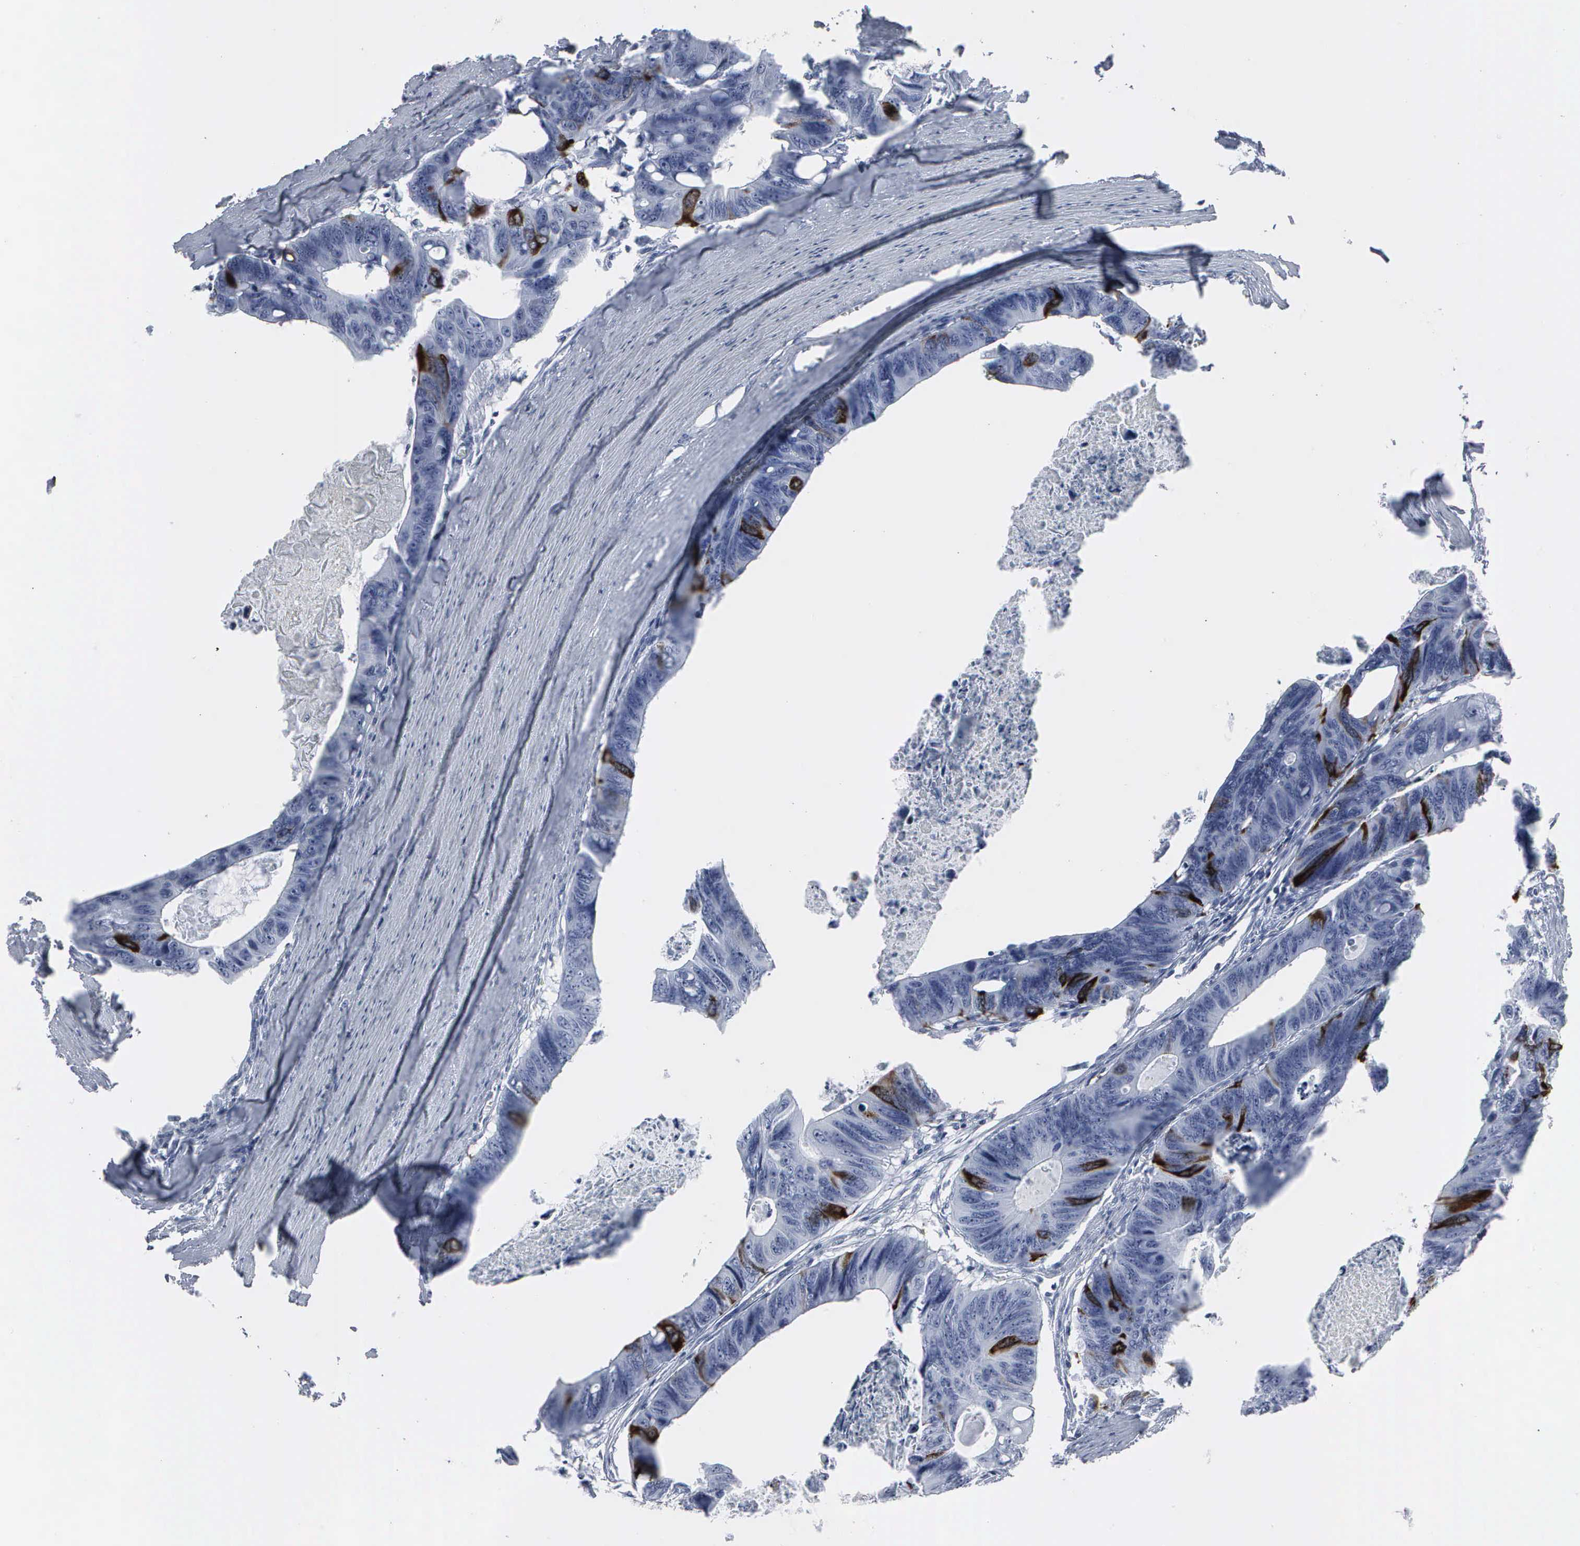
{"staining": {"intensity": "strong", "quantity": "<25%", "location": "cytoplasmic/membranous,nuclear"}, "tissue": "colorectal cancer", "cell_type": "Tumor cells", "image_type": "cancer", "snomed": [{"axis": "morphology", "description": "Adenocarcinoma, NOS"}, {"axis": "topography", "description": "Colon"}], "caption": "About <25% of tumor cells in human adenocarcinoma (colorectal) display strong cytoplasmic/membranous and nuclear protein expression as visualized by brown immunohistochemical staining.", "gene": "CCNB1", "patient": {"sex": "female", "age": 55}}